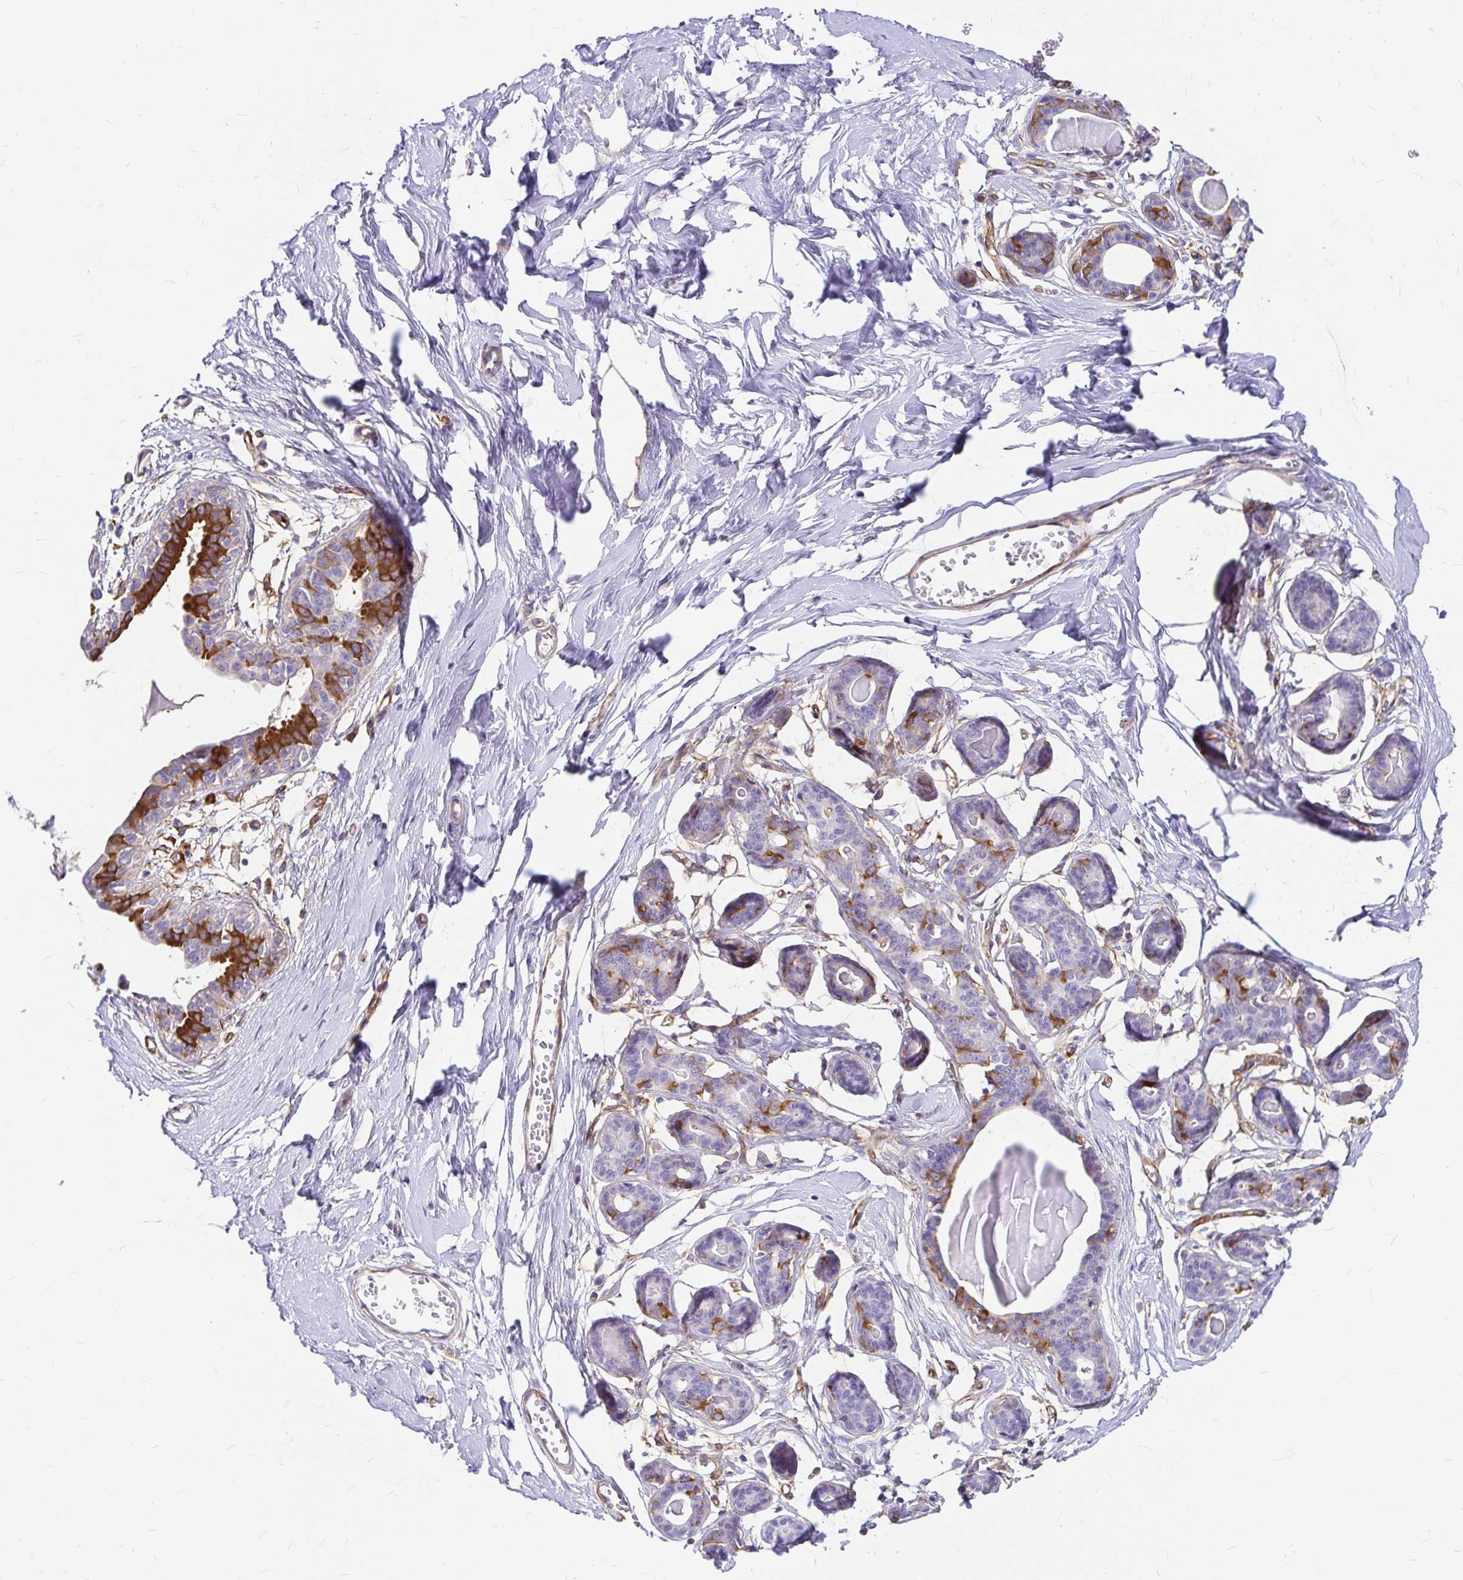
{"staining": {"intensity": "negative", "quantity": "none", "location": "none"}, "tissue": "breast", "cell_type": "Adipocytes", "image_type": "normal", "snomed": [{"axis": "morphology", "description": "Normal tissue, NOS"}, {"axis": "topography", "description": "Breast"}], "caption": "Image shows no protein staining in adipocytes of normal breast.", "gene": "MYO1B", "patient": {"sex": "female", "age": 45}}